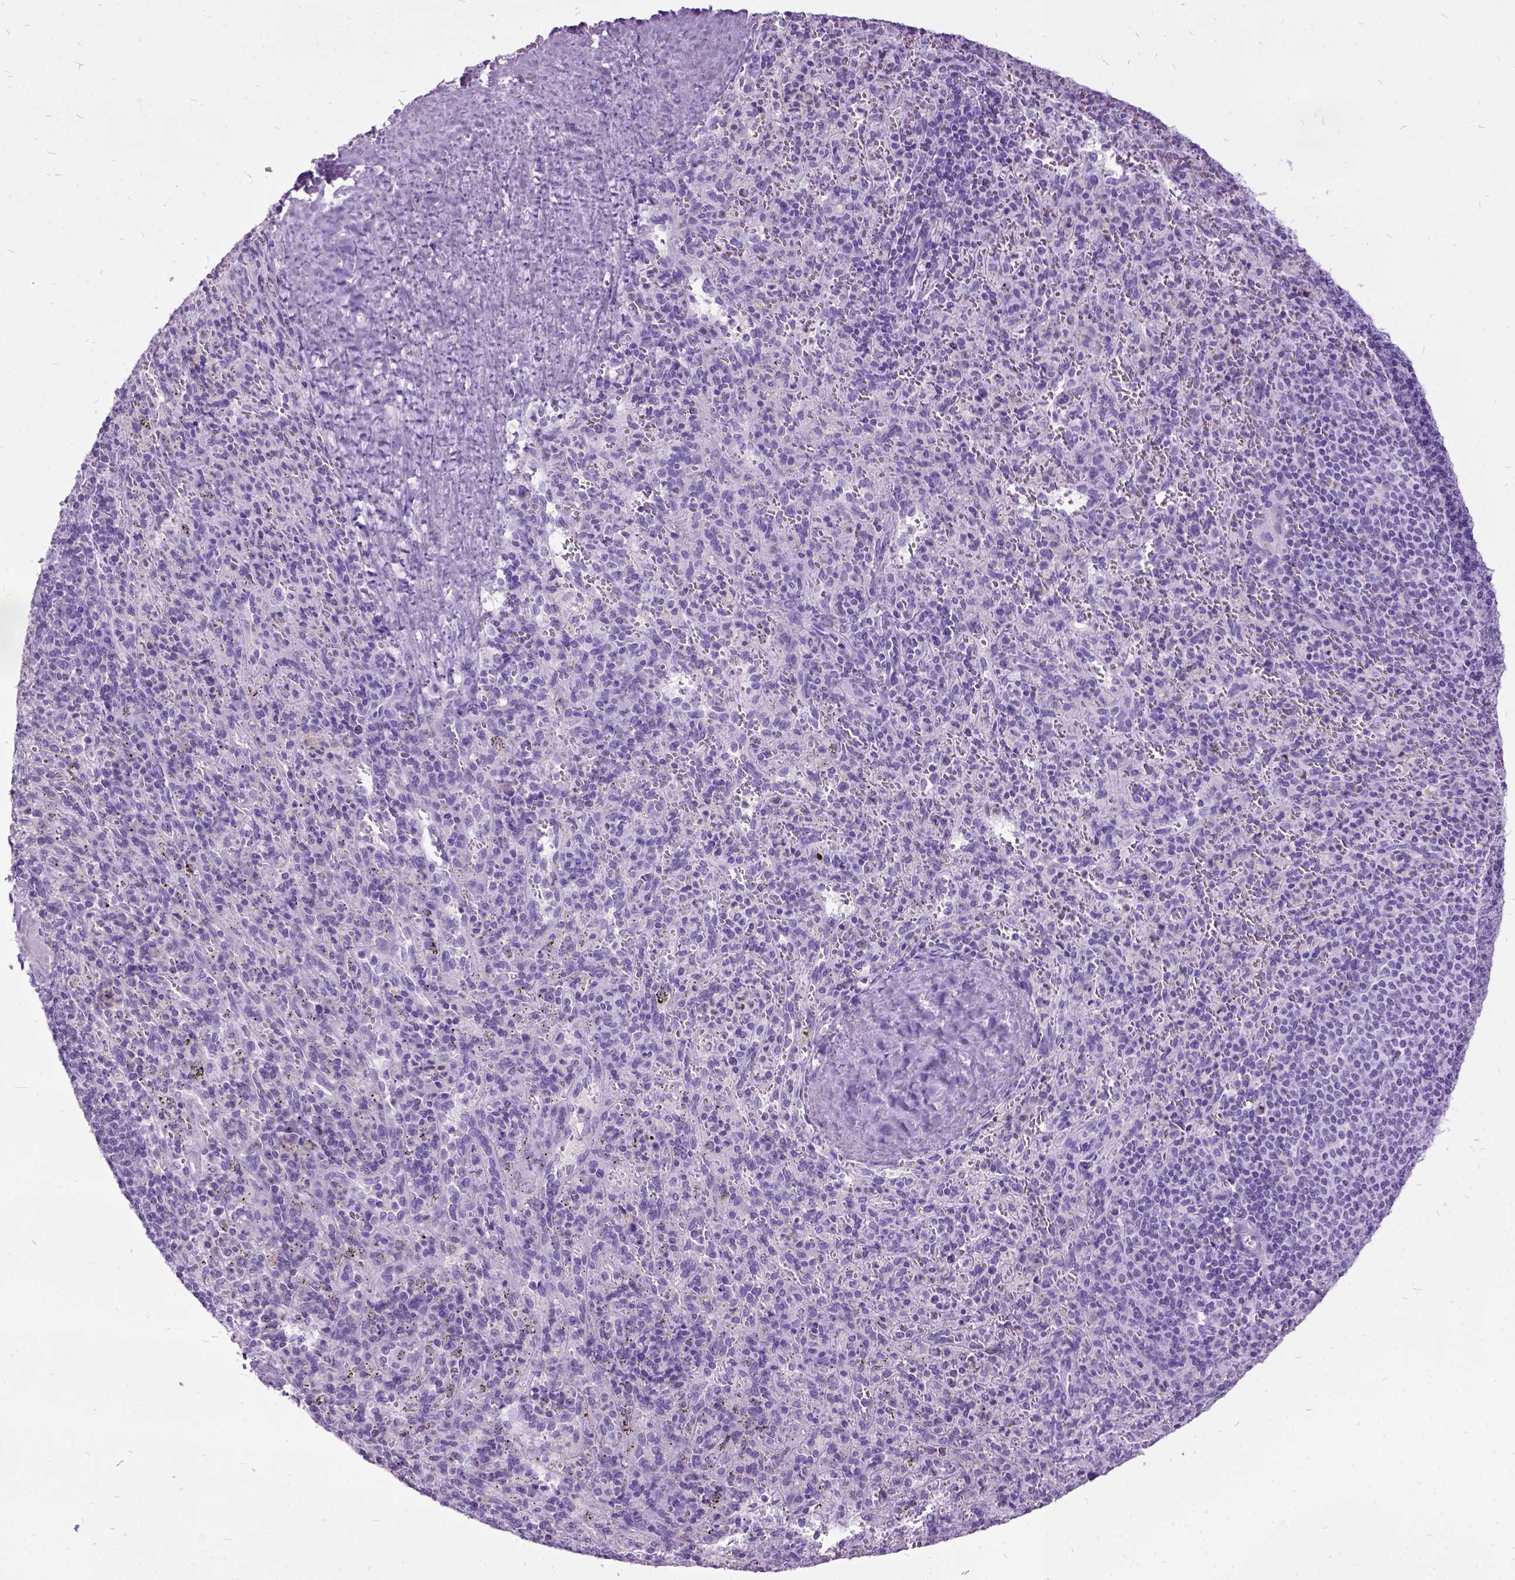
{"staining": {"intensity": "negative", "quantity": "none", "location": "none"}, "tissue": "spleen", "cell_type": "Cells in red pulp", "image_type": "normal", "snomed": [{"axis": "morphology", "description": "Normal tissue, NOS"}, {"axis": "topography", "description": "Spleen"}], "caption": "This micrograph is of normal spleen stained with immunohistochemistry to label a protein in brown with the nuclei are counter-stained blue. There is no expression in cells in red pulp. (DAB IHC with hematoxylin counter stain).", "gene": "MME", "patient": {"sex": "male", "age": 57}}